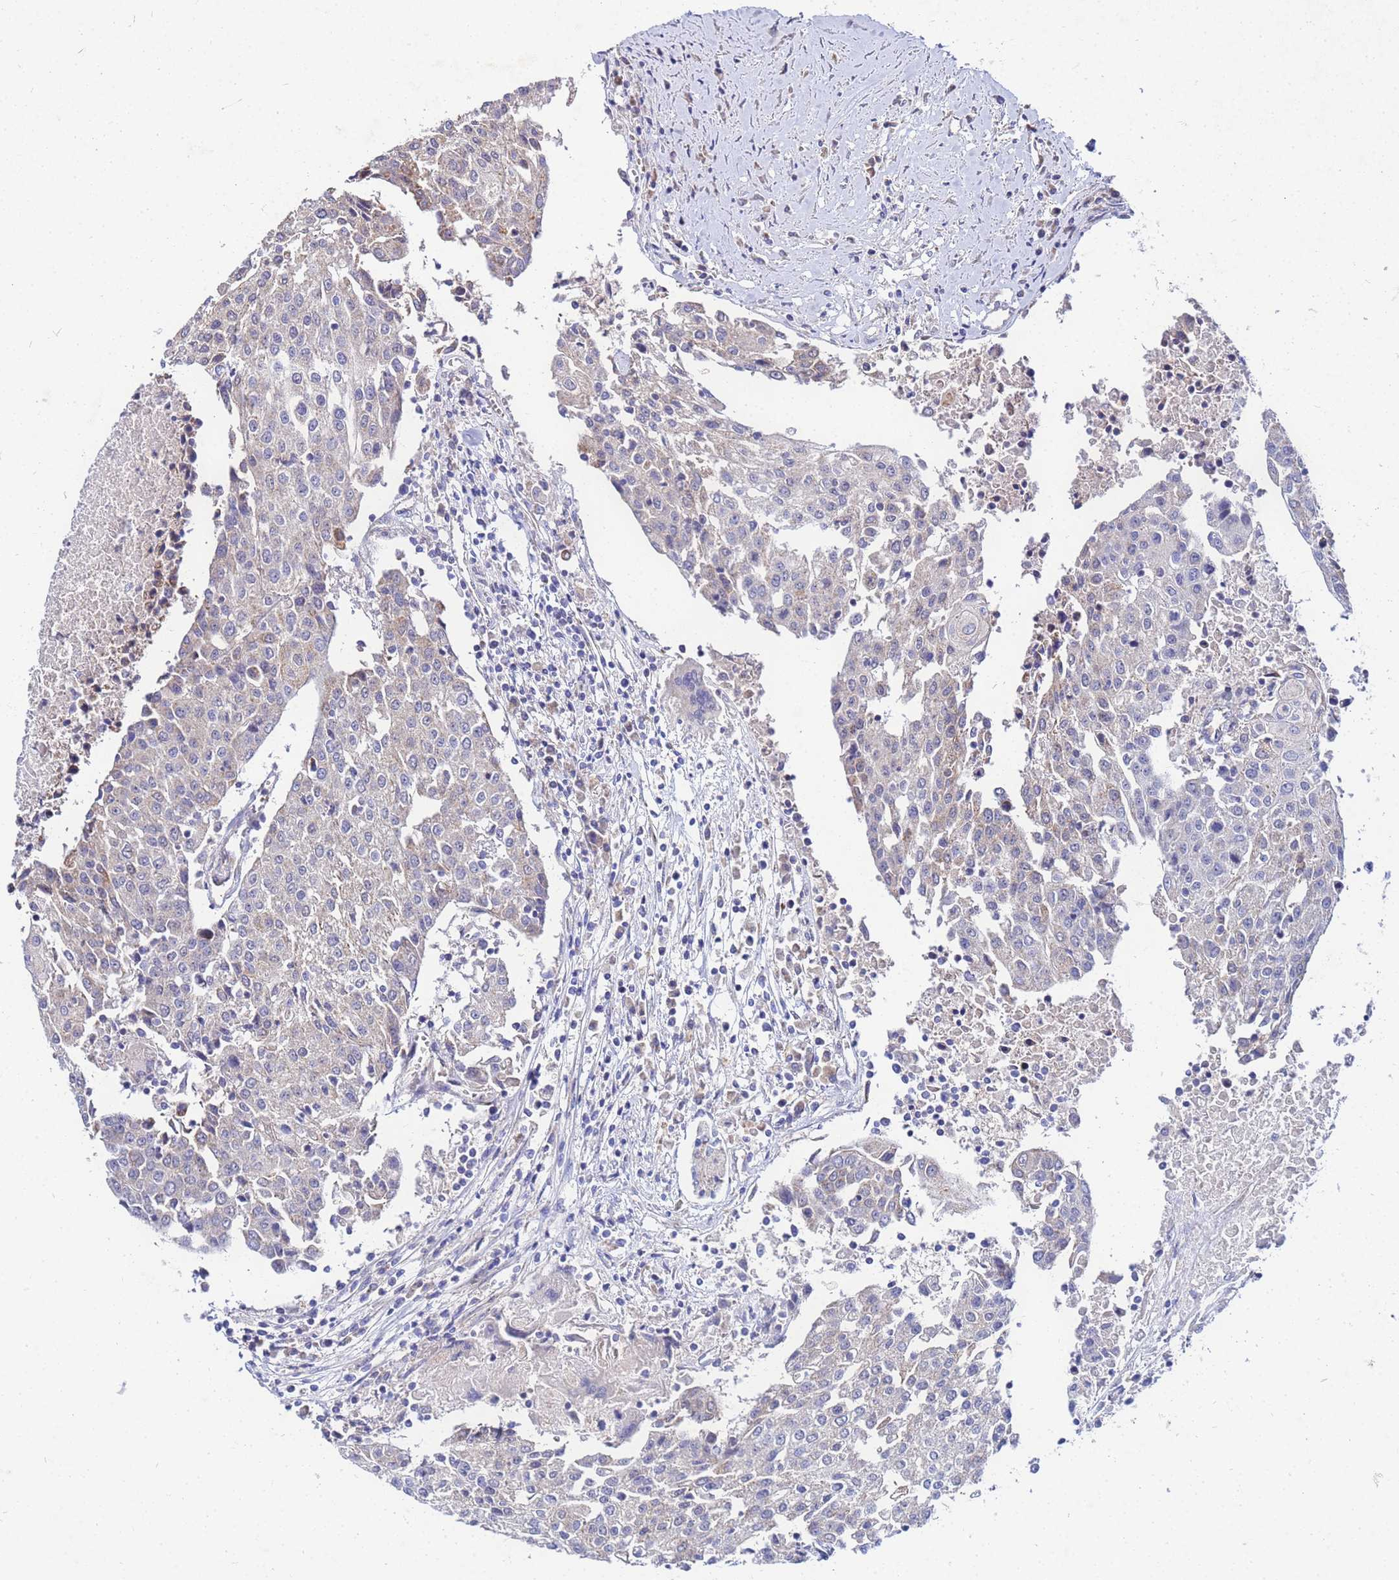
{"staining": {"intensity": "weak", "quantity": "<25%", "location": "cytoplasmic/membranous"}, "tissue": "urothelial cancer", "cell_type": "Tumor cells", "image_type": "cancer", "snomed": [{"axis": "morphology", "description": "Urothelial carcinoma, High grade"}, {"axis": "topography", "description": "Urinary bladder"}], "caption": "A photomicrograph of human urothelial cancer is negative for staining in tumor cells.", "gene": "FAHD2A", "patient": {"sex": "female", "age": 85}}